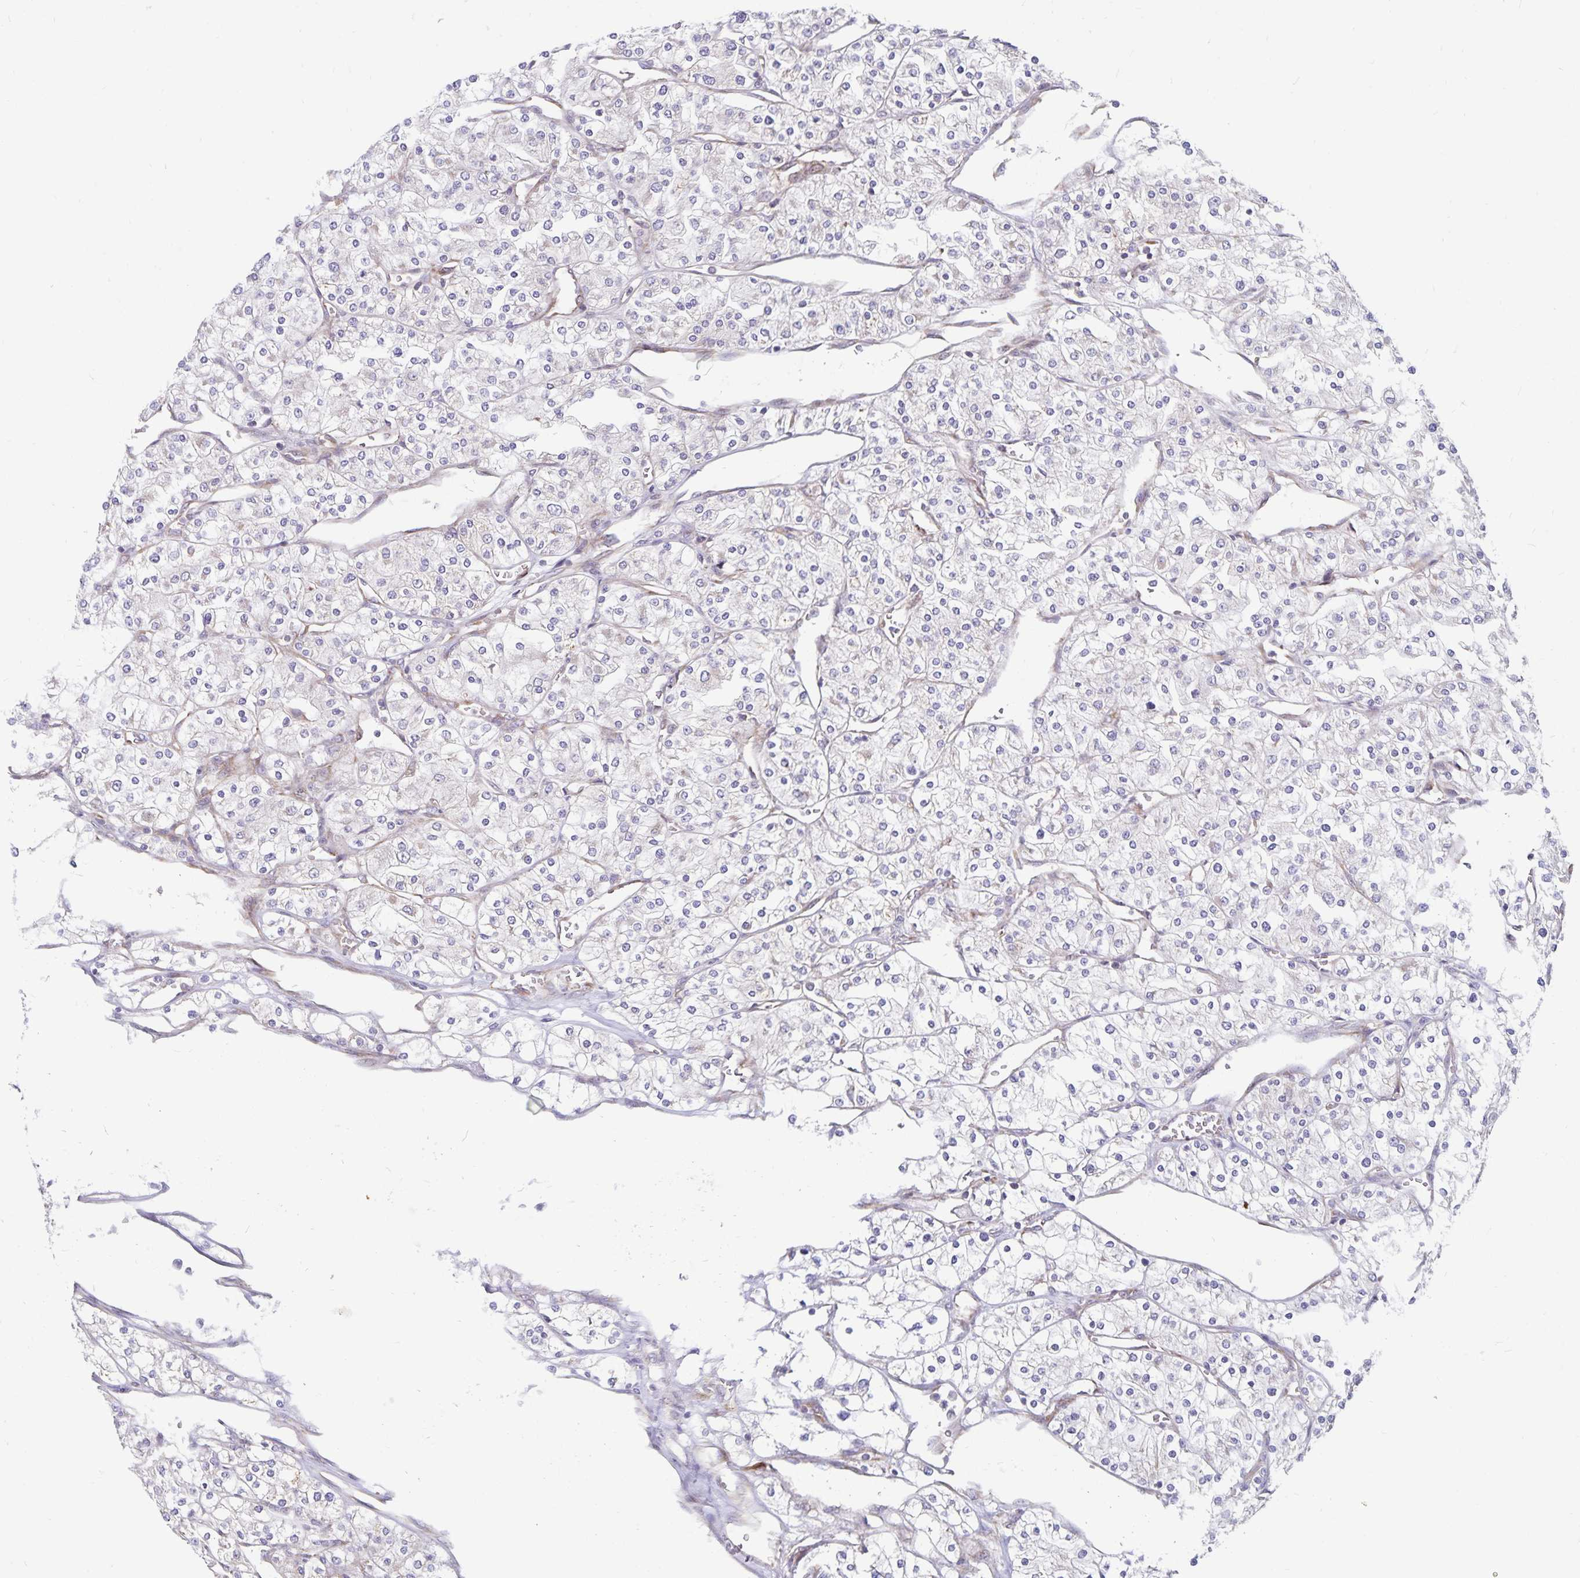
{"staining": {"intensity": "negative", "quantity": "none", "location": "none"}, "tissue": "renal cancer", "cell_type": "Tumor cells", "image_type": "cancer", "snomed": [{"axis": "morphology", "description": "Adenocarcinoma, NOS"}, {"axis": "topography", "description": "Kidney"}], "caption": "IHC image of neoplastic tissue: adenocarcinoma (renal) stained with DAB displays no significant protein expression in tumor cells.", "gene": "SEC62", "patient": {"sex": "male", "age": 80}}